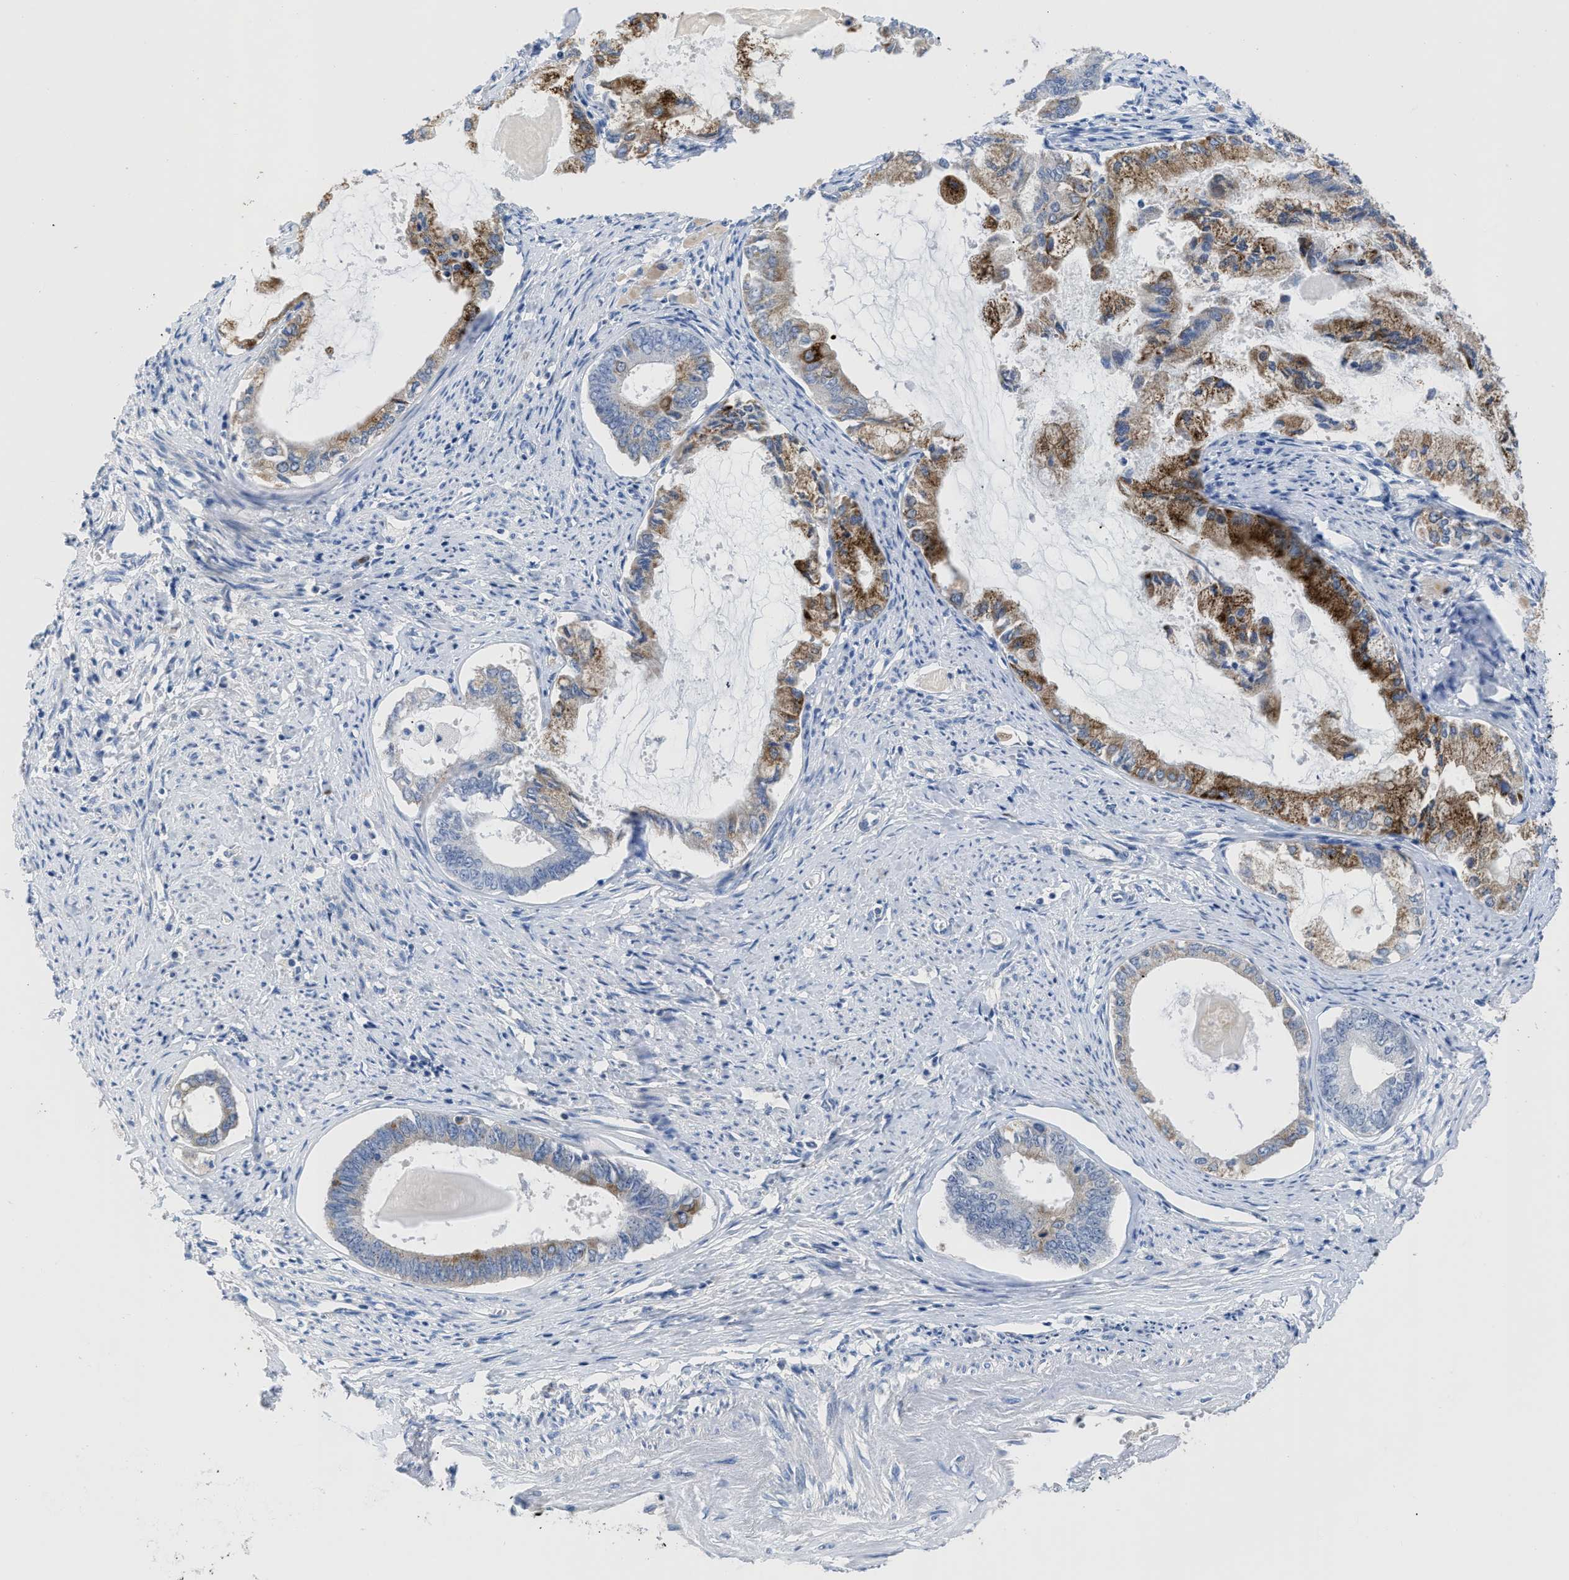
{"staining": {"intensity": "strong", "quantity": "25%-75%", "location": "cytoplasmic/membranous"}, "tissue": "endometrial cancer", "cell_type": "Tumor cells", "image_type": "cancer", "snomed": [{"axis": "morphology", "description": "Adenocarcinoma, NOS"}, {"axis": "topography", "description": "Endometrium"}], "caption": "Immunohistochemistry micrograph of human endometrial adenocarcinoma stained for a protein (brown), which exhibits high levels of strong cytoplasmic/membranous positivity in about 25%-75% of tumor cells.", "gene": "OR9K2", "patient": {"sex": "female", "age": 86}}